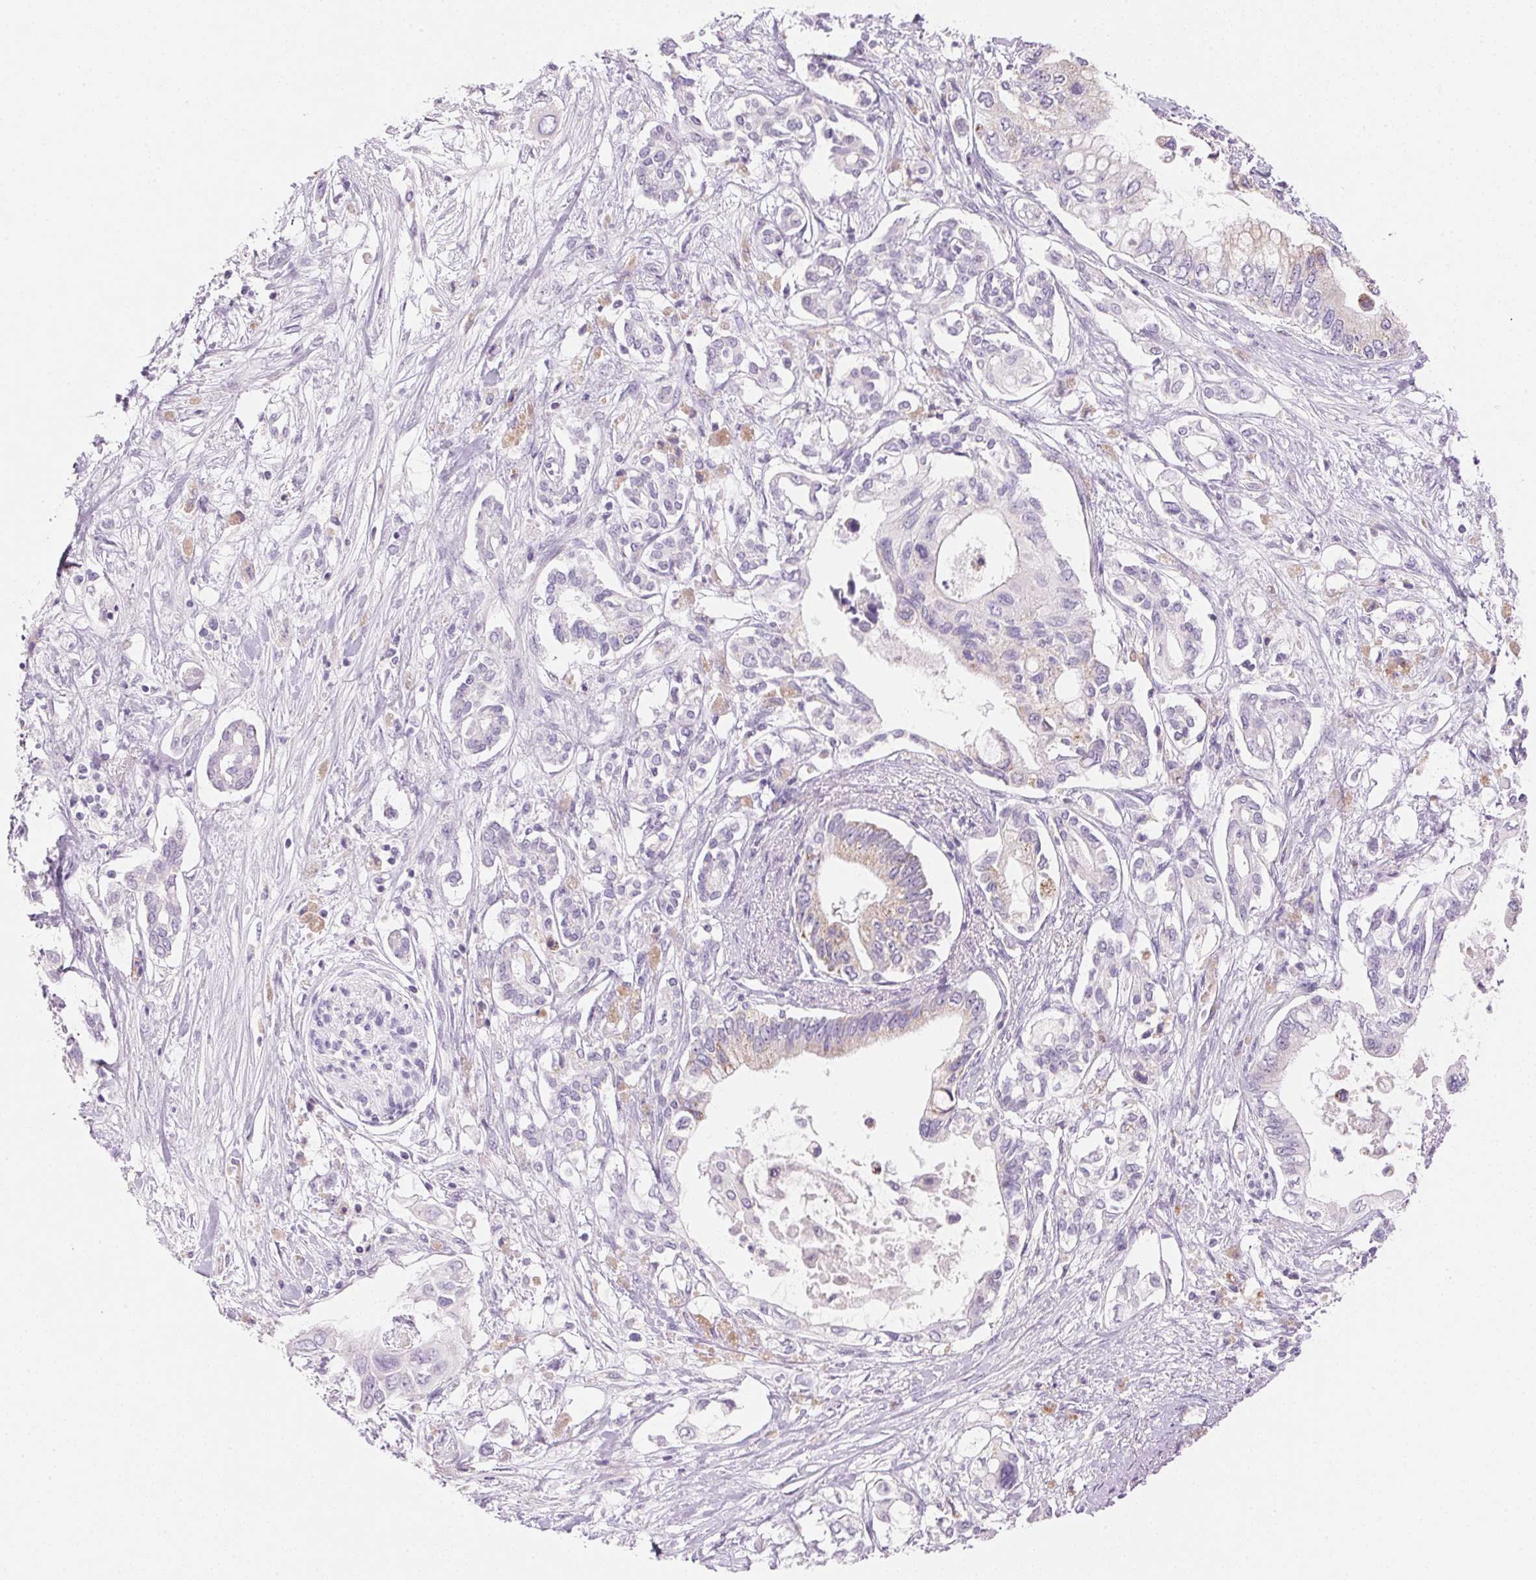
{"staining": {"intensity": "weak", "quantity": "<25%", "location": "cytoplasmic/membranous"}, "tissue": "pancreatic cancer", "cell_type": "Tumor cells", "image_type": "cancer", "snomed": [{"axis": "morphology", "description": "Adenocarcinoma, NOS"}, {"axis": "topography", "description": "Pancreas"}], "caption": "This micrograph is of pancreatic cancer stained with immunohistochemistry to label a protein in brown with the nuclei are counter-stained blue. There is no expression in tumor cells.", "gene": "CYP11B1", "patient": {"sex": "female", "age": 63}}